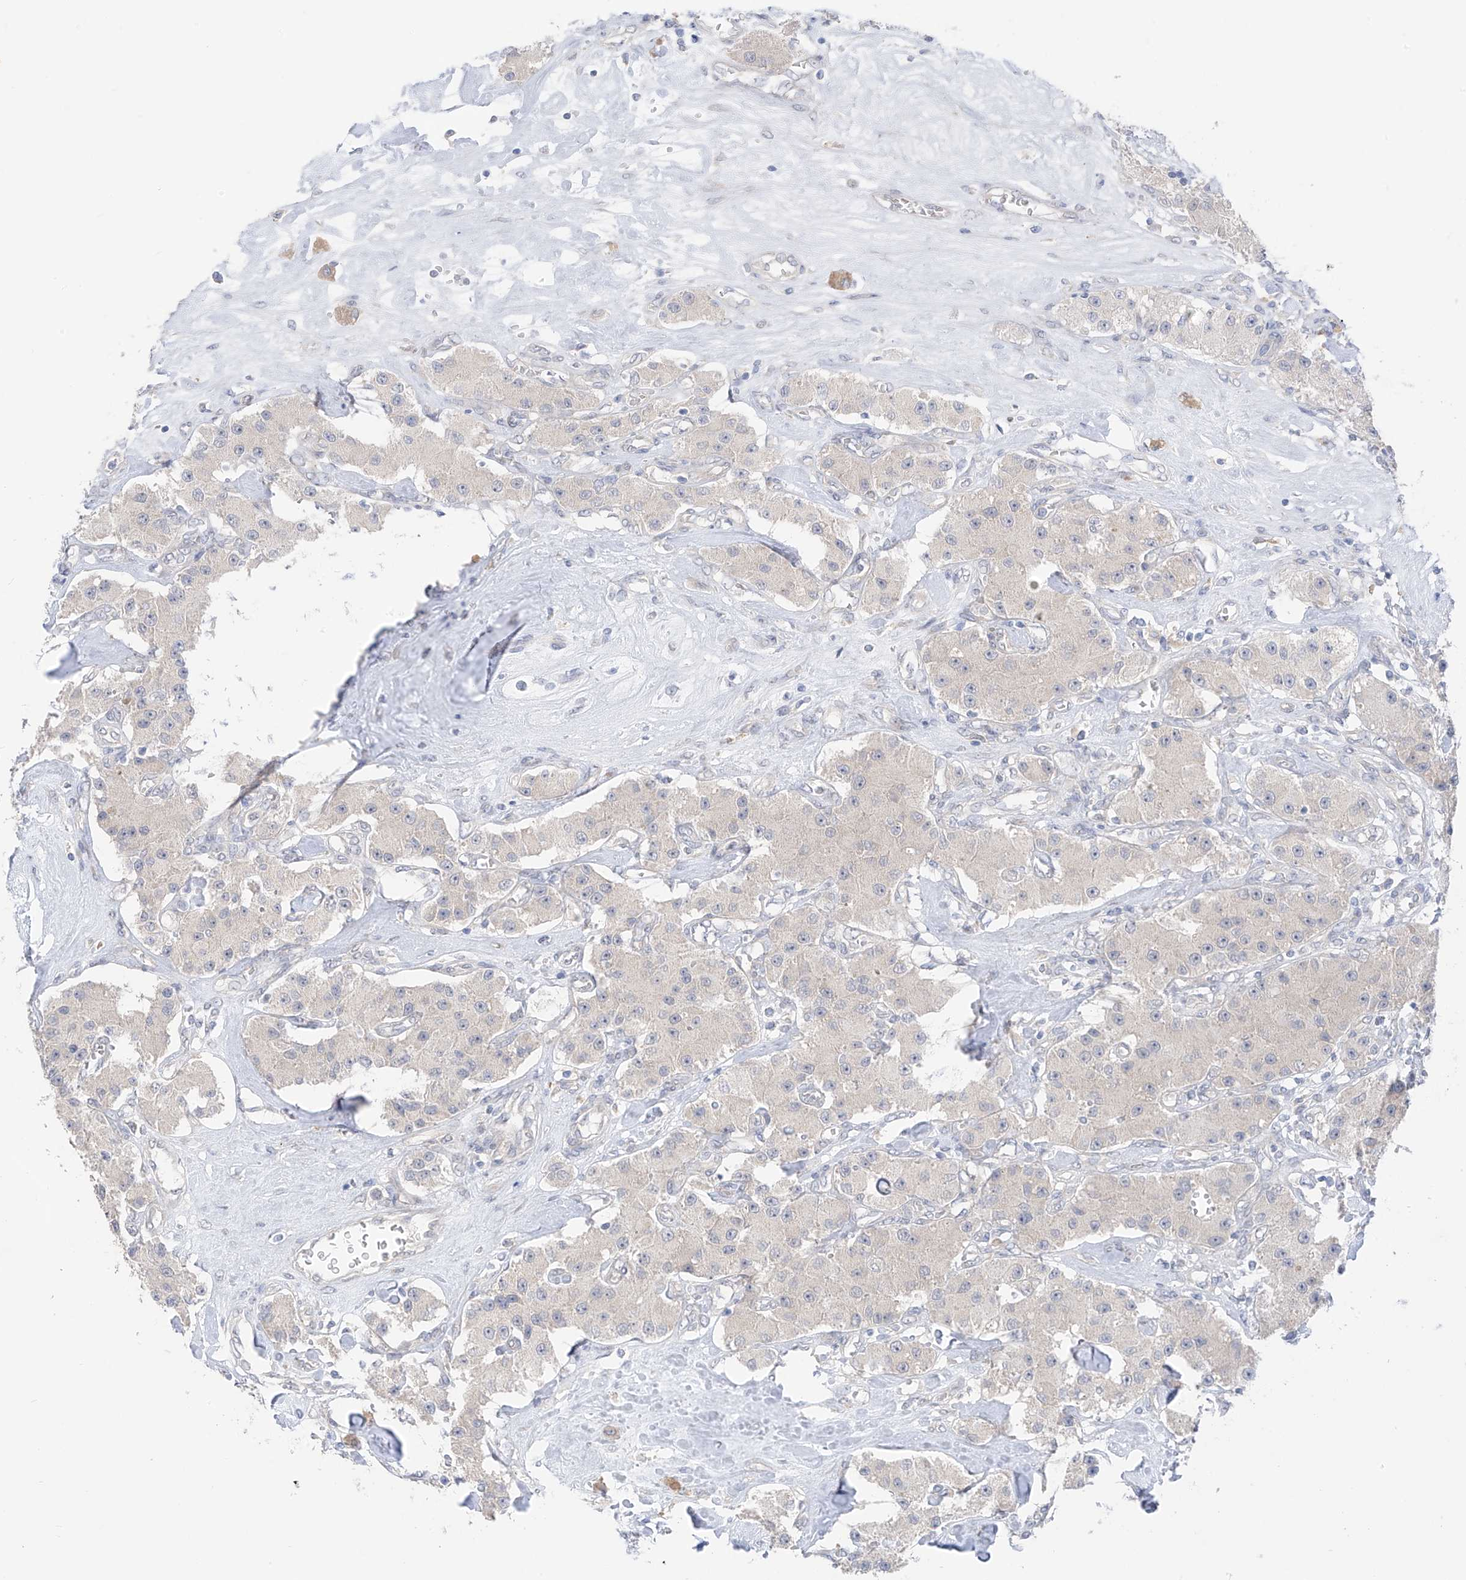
{"staining": {"intensity": "negative", "quantity": "none", "location": "none"}, "tissue": "carcinoid", "cell_type": "Tumor cells", "image_type": "cancer", "snomed": [{"axis": "morphology", "description": "Carcinoid, malignant, NOS"}, {"axis": "topography", "description": "Pancreas"}], "caption": "There is no significant staining in tumor cells of carcinoid.", "gene": "NALCN", "patient": {"sex": "male", "age": 41}}